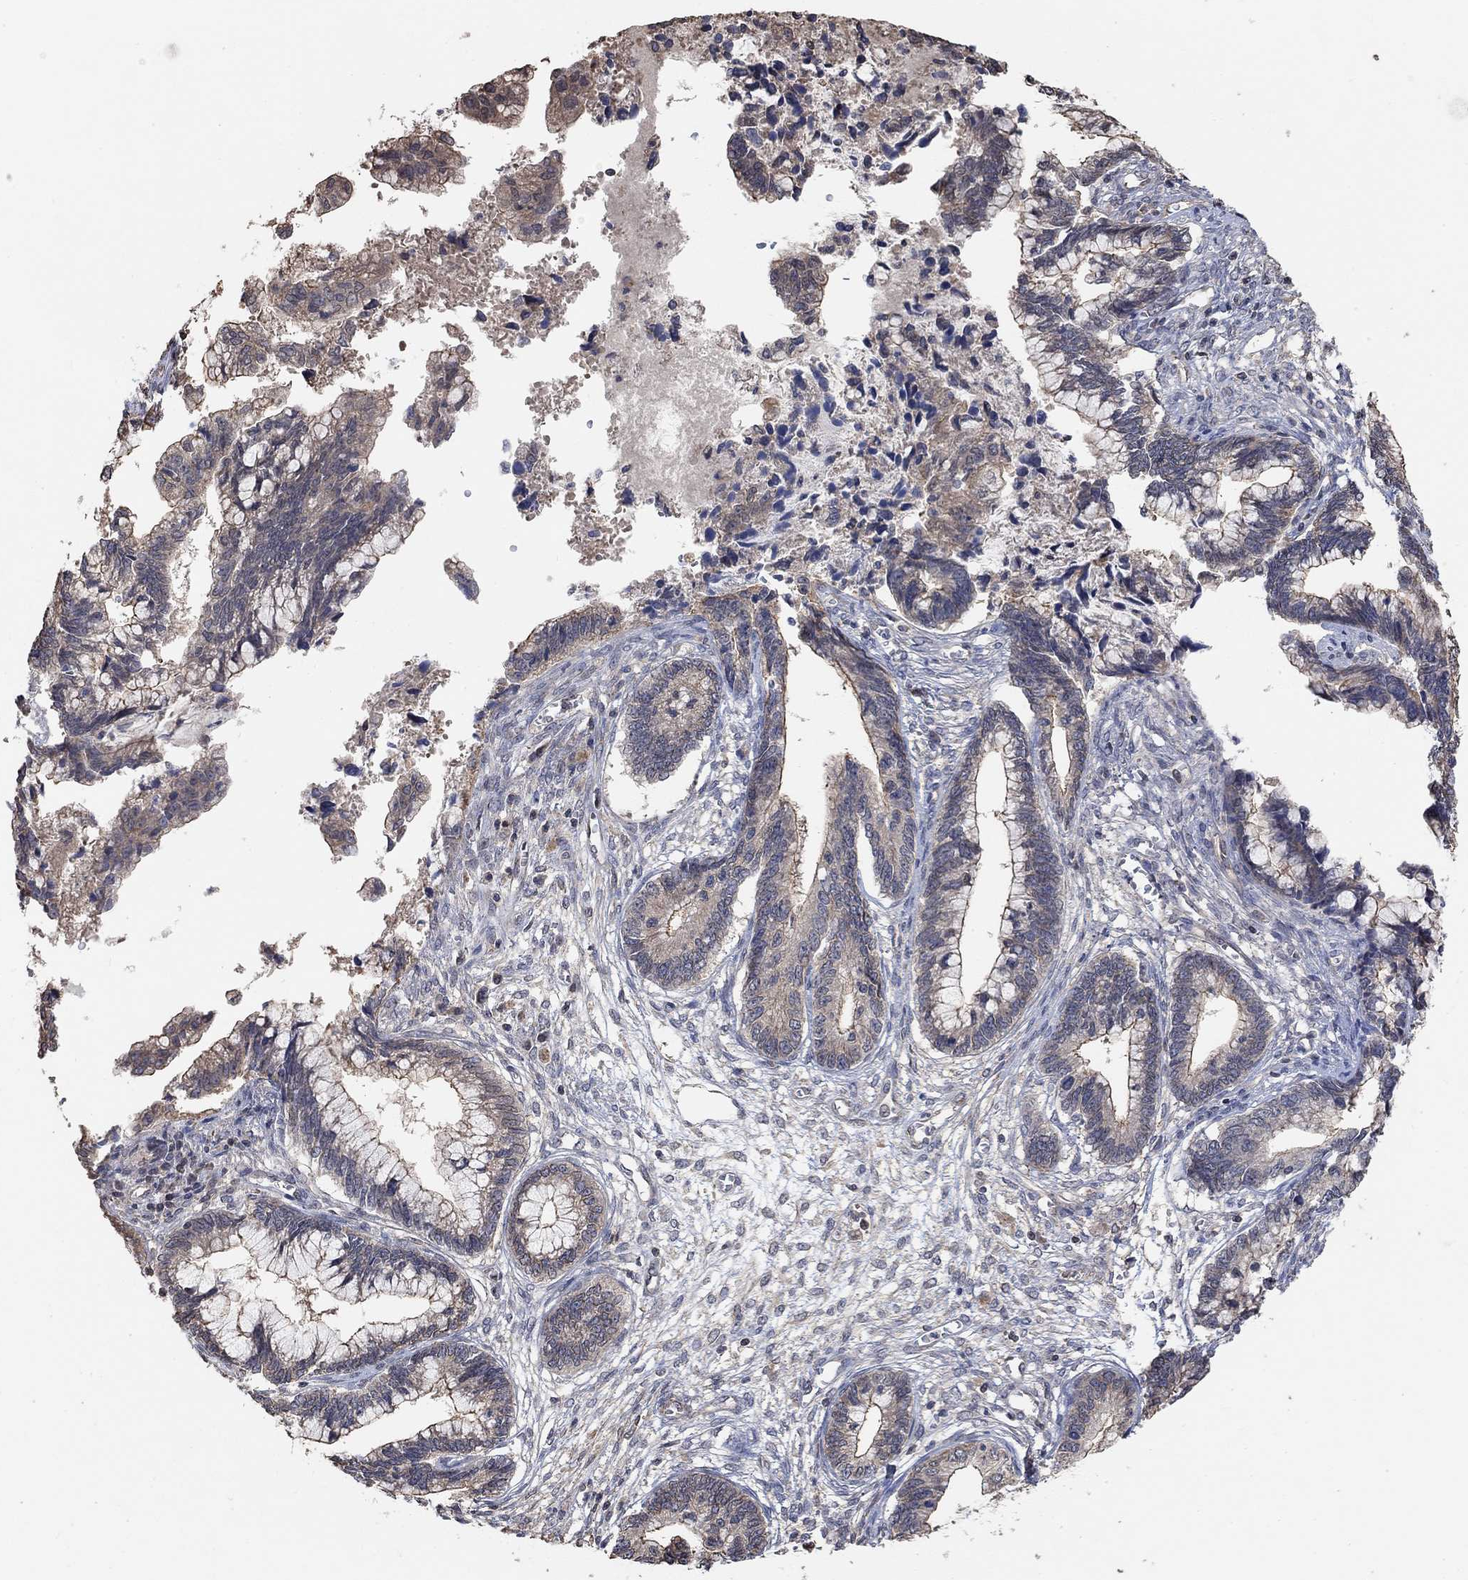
{"staining": {"intensity": "moderate", "quantity": "<25%", "location": "cytoplasmic/membranous"}, "tissue": "cervical cancer", "cell_type": "Tumor cells", "image_type": "cancer", "snomed": [{"axis": "morphology", "description": "Adenocarcinoma, NOS"}, {"axis": "topography", "description": "Cervix"}], "caption": "Cervical adenocarcinoma was stained to show a protein in brown. There is low levels of moderate cytoplasmic/membranous expression in about <25% of tumor cells.", "gene": "UNC5B", "patient": {"sex": "female", "age": 44}}